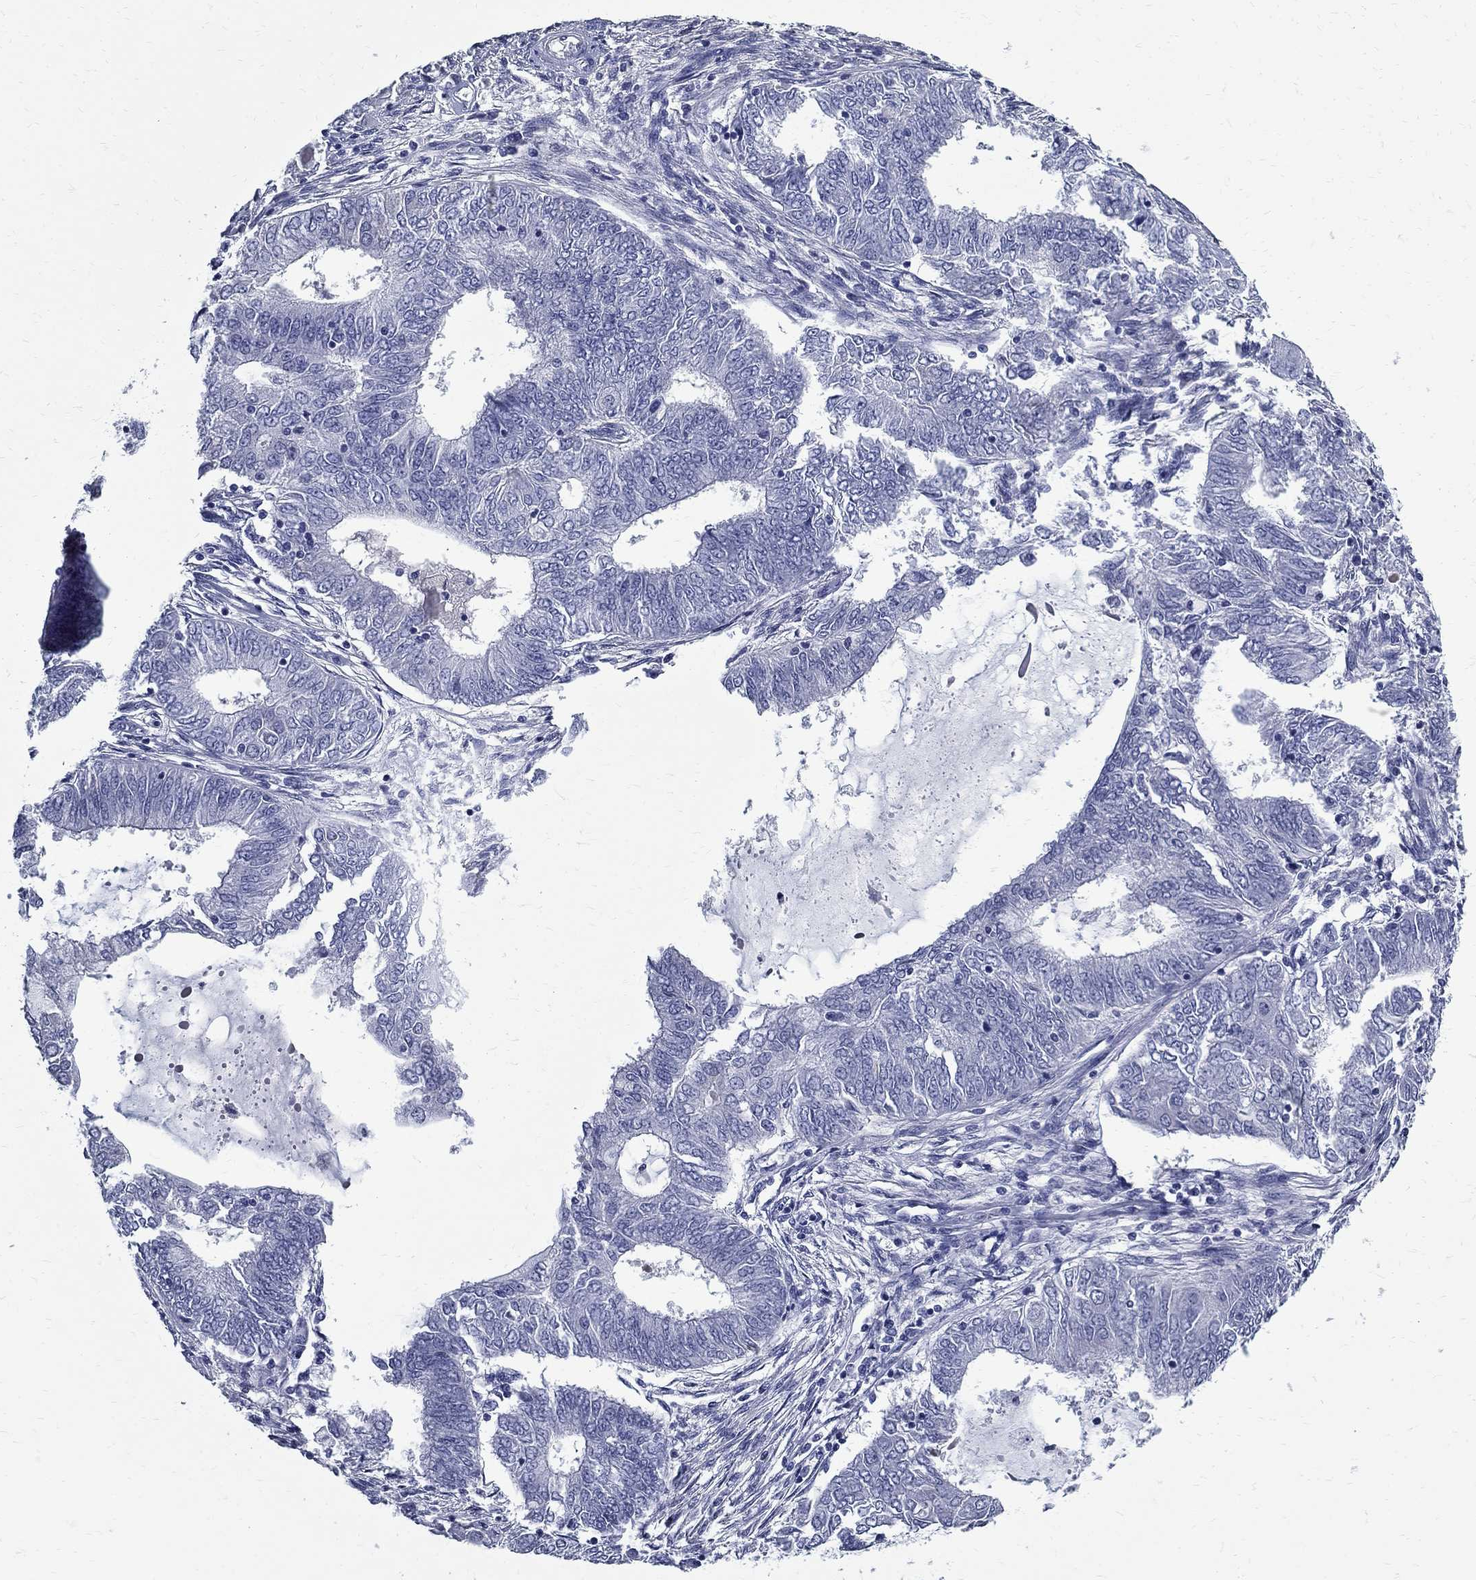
{"staining": {"intensity": "negative", "quantity": "none", "location": "none"}, "tissue": "endometrial cancer", "cell_type": "Tumor cells", "image_type": "cancer", "snomed": [{"axis": "morphology", "description": "Adenocarcinoma, NOS"}, {"axis": "topography", "description": "Endometrium"}], "caption": "A photomicrograph of human endometrial cancer is negative for staining in tumor cells. Brightfield microscopy of immunohistochemistry stained with DAB (brown) and hematoxylin (blue), captured at high magnification.", "gene": "TGM4", "patient": {"sex": "female", "age": 62}}